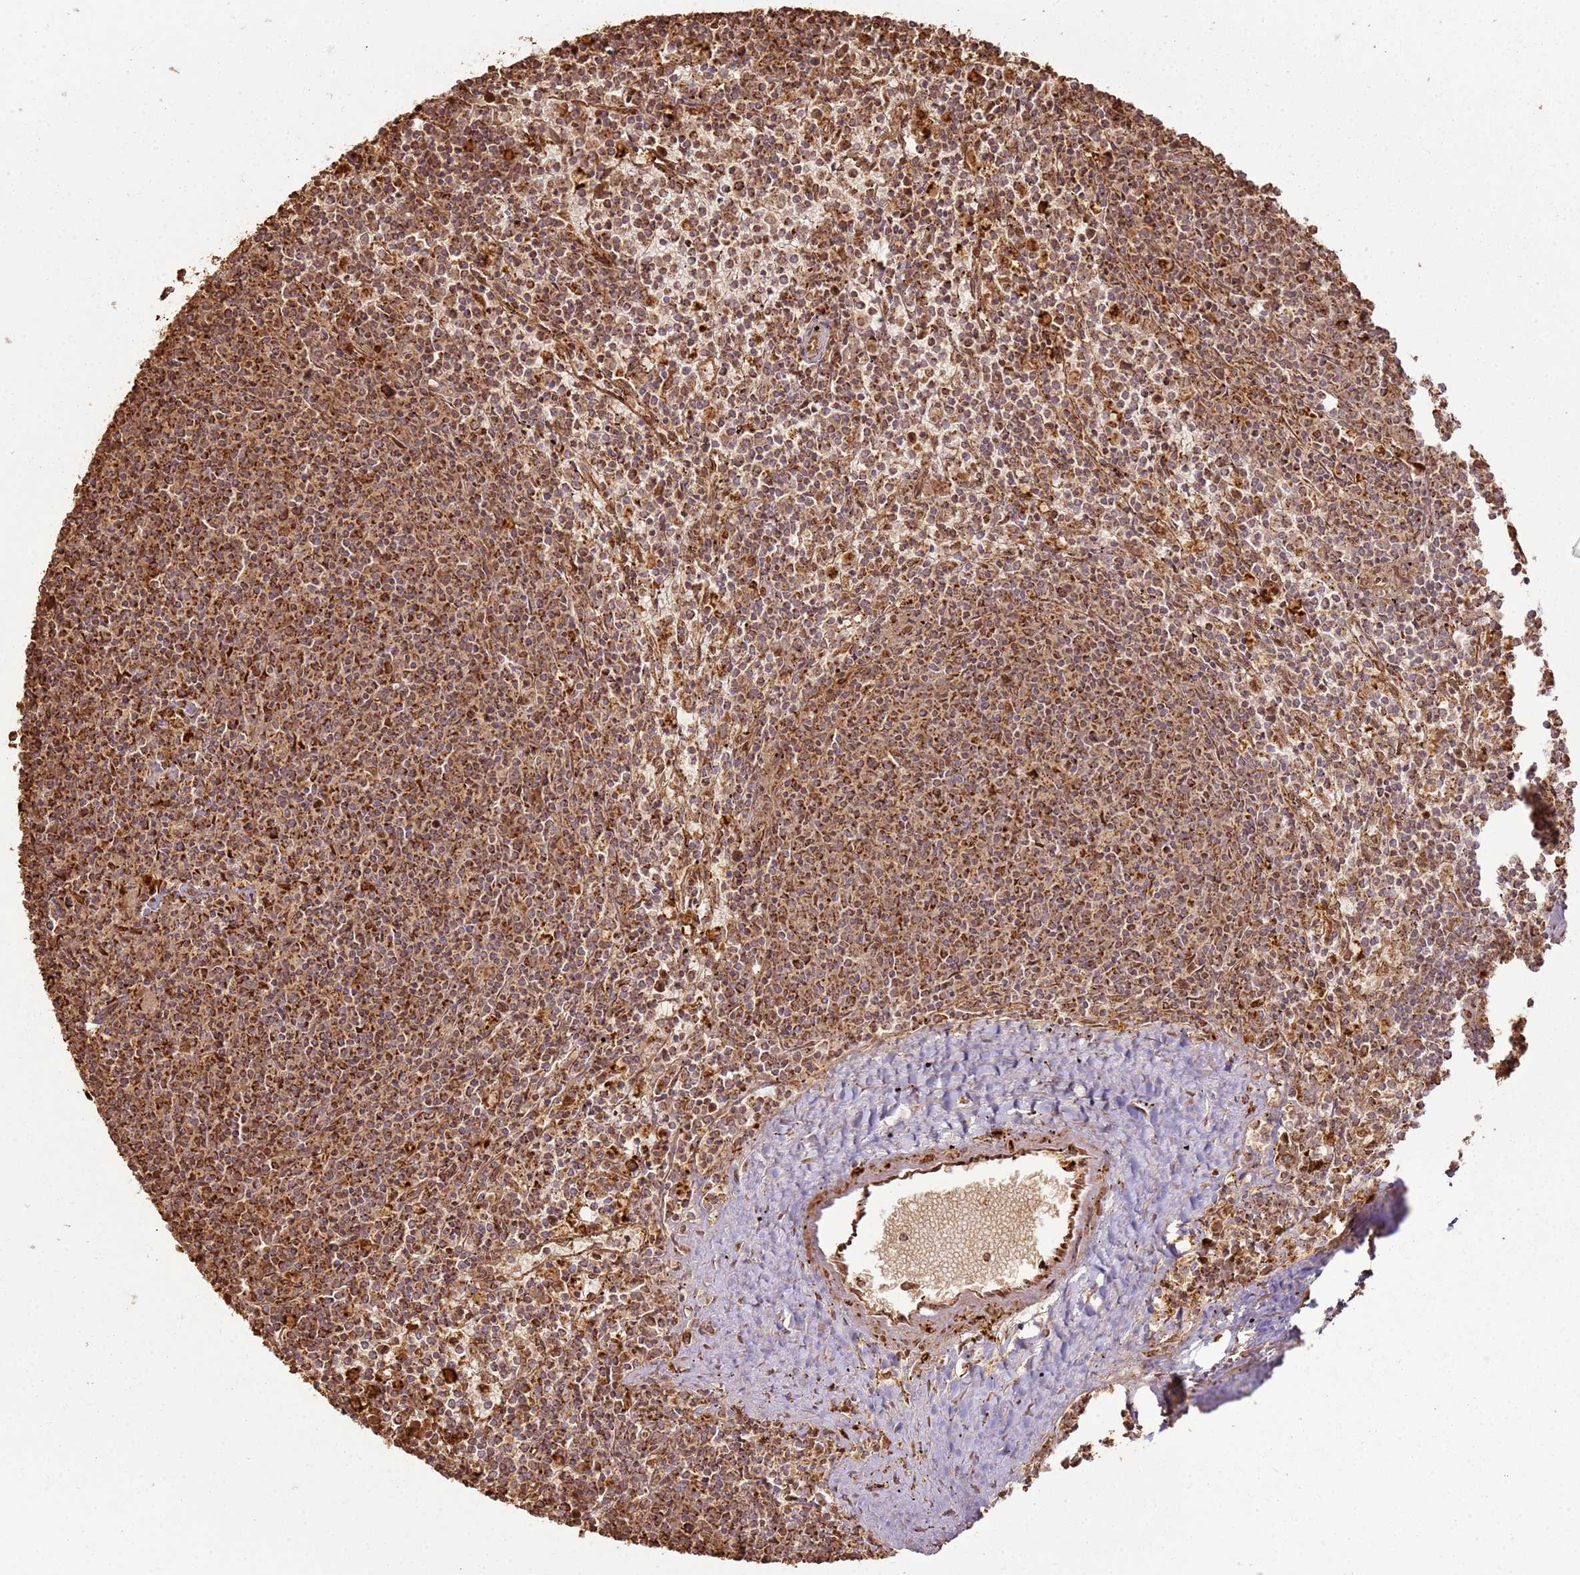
{"staining": {"intensity": "strong", "quantity": ">75%", "location": "cytoplasmic/membranous"}, "tissue": "lymphoma", "cell_type": "Tumor cells", "image_type": "cancer", "snomed": [{"axis": "morphology", "description": "Malignant lymphoma, non-Hodgkin's type, Low grade"}, {"axis": "topography", "description": "Spleen"}], "caption": "Immunohistochemistry (DAB) staining of human low-grade malignant lymphoma, non-Hodgkin's type displays strong cytoplasmic/membranous protein staining in approximately >75% of tumor cells. The staining is performed using DAB brown chromogen to label protein expression. The nuclei are counter-stained blue using hematoxylin.", "gene": "DDX59", "patient": {"sex": "female", "age": 50}}